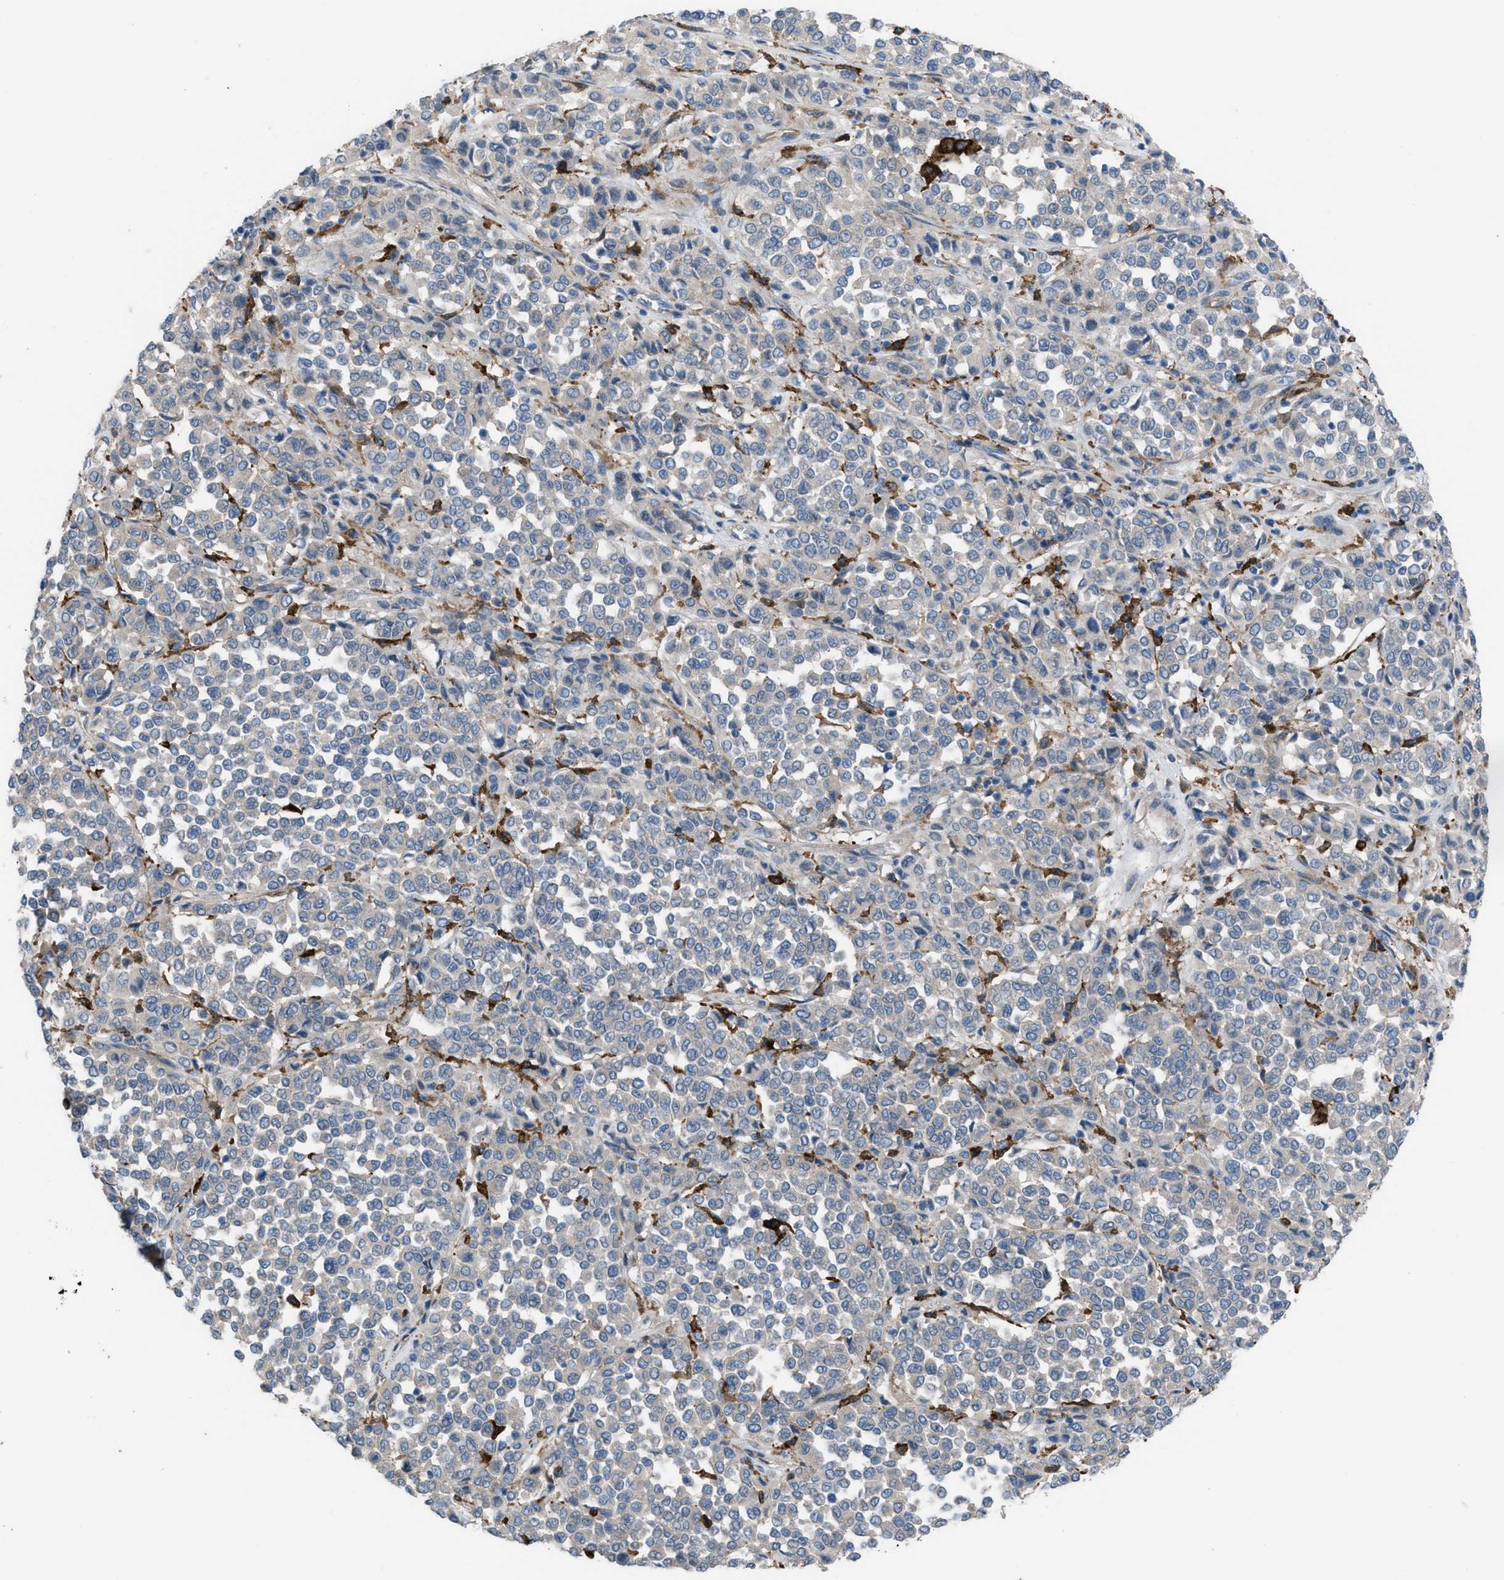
{"staining": {"intensity": "negative", "quantity": "none", "location": "none"}, "tissue": "melanoma", "cell_type": "Tumor cells", "image_type": "cancer", "snomed": [{"axis": "morphology", "description": "Malignant melanoma, Metastatic site"}, {"axis": "topography", "description": "Pancreas"}], "caption": "An image of human malignant melanoma (metastatic site) is negative for staining in tumor cells.", "gene": "EGFR", "patient": {"sex": "female", "age": 30}}